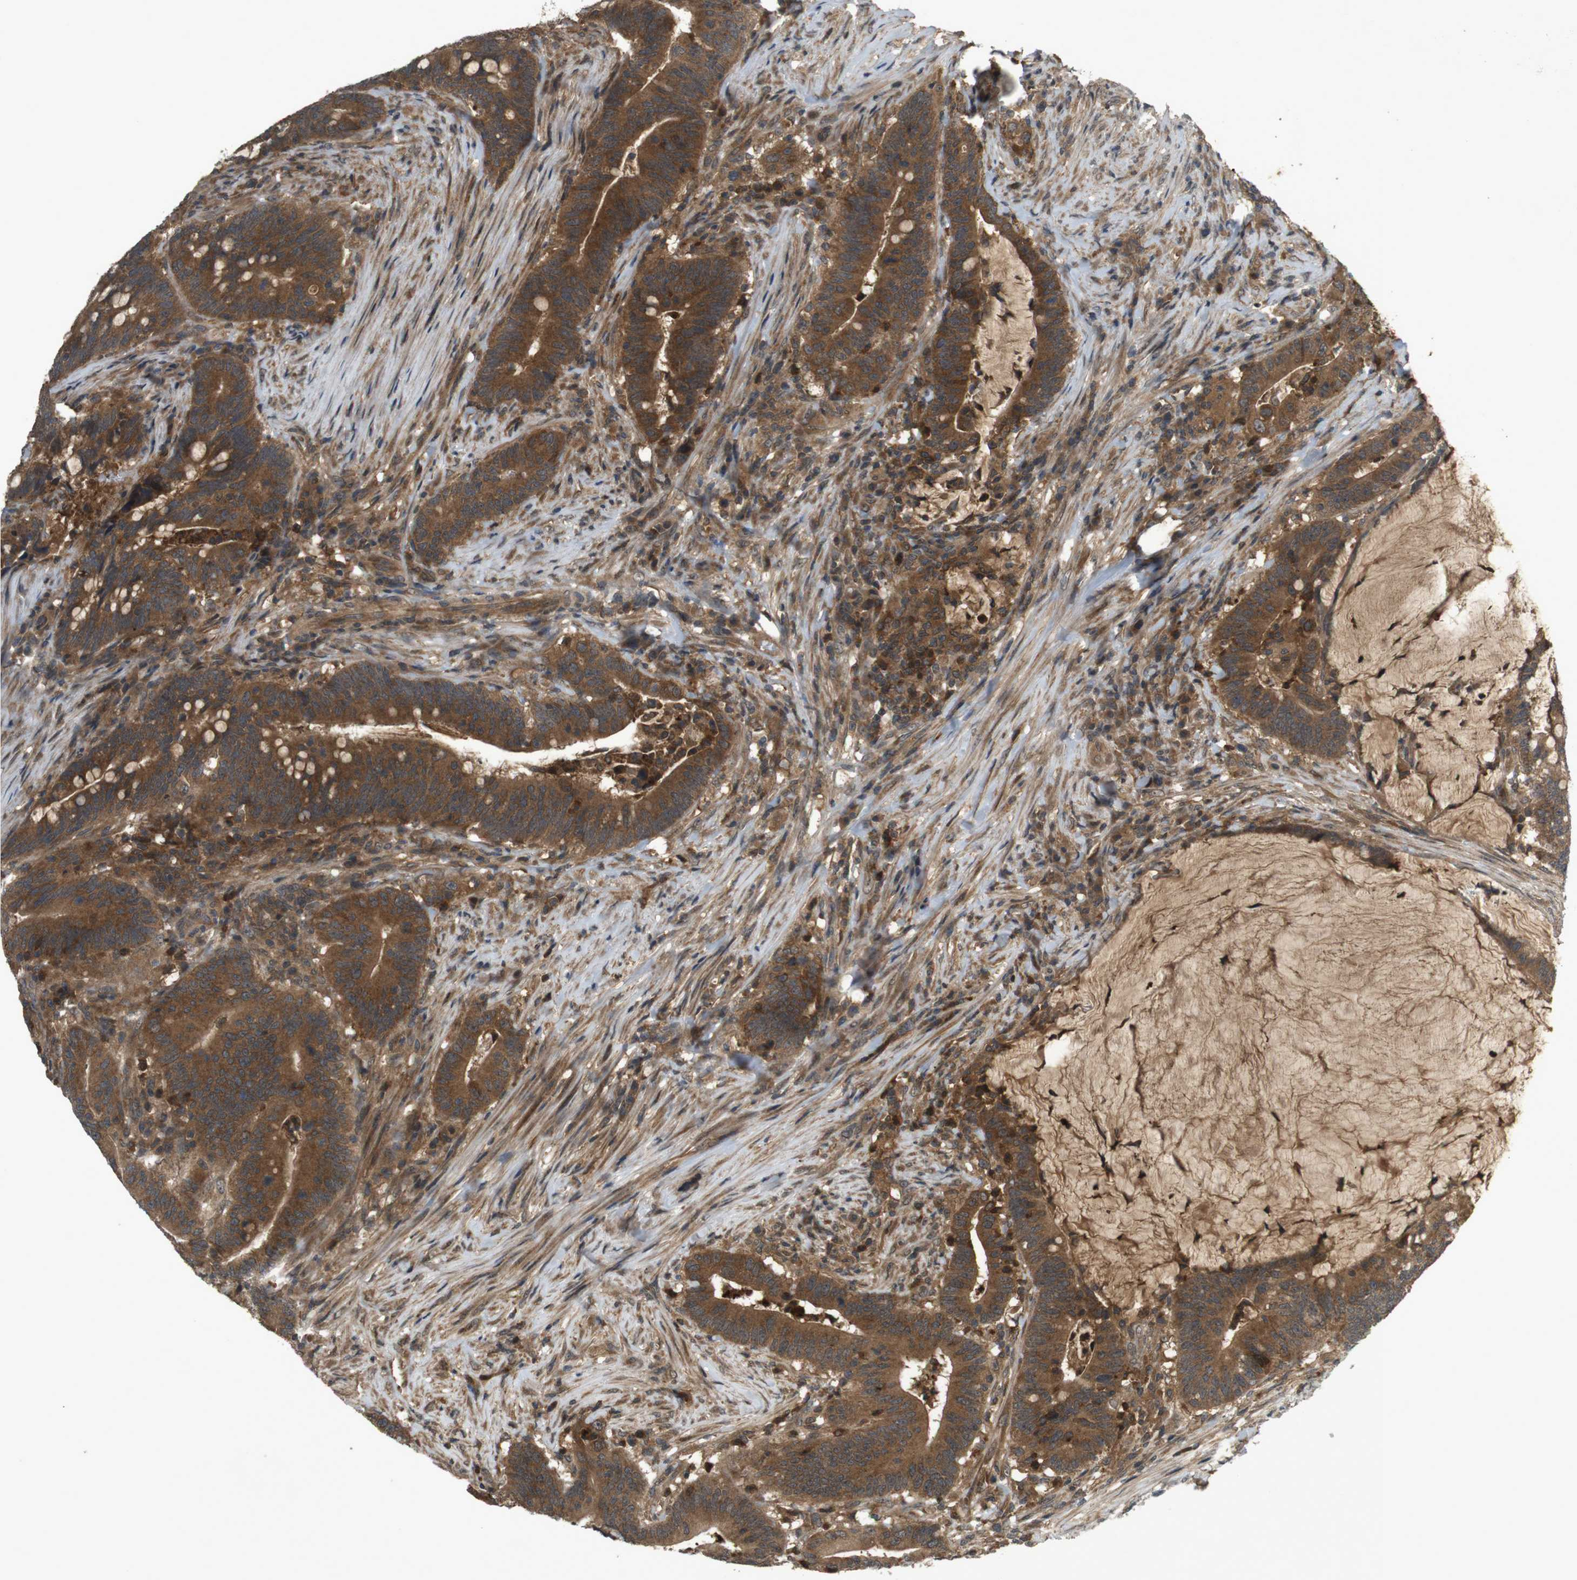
{"staining": {"intensity": "moderate", "quantity": ">75%", "location": "cytoplasmic/membranous"}, "tissue": "colorectal cancer", "cell_type": "Tumor cells", "image_type": "cancer", "snomed": [{"axis": "morphology", "description": "Normal tissue, NOS"}, {"axis": "morphology", "description": "Adenocarcinoma, NOS"}, {"axis": "topography", "description": "Colon"}], "caption": "Colorectal cancer stained with IHC shows moderate cytoplasmic/membranous positivity in about >75% of tumor cells.", "gene": "NFKBIE", "patient": {"sex": "female", "age": 66}}